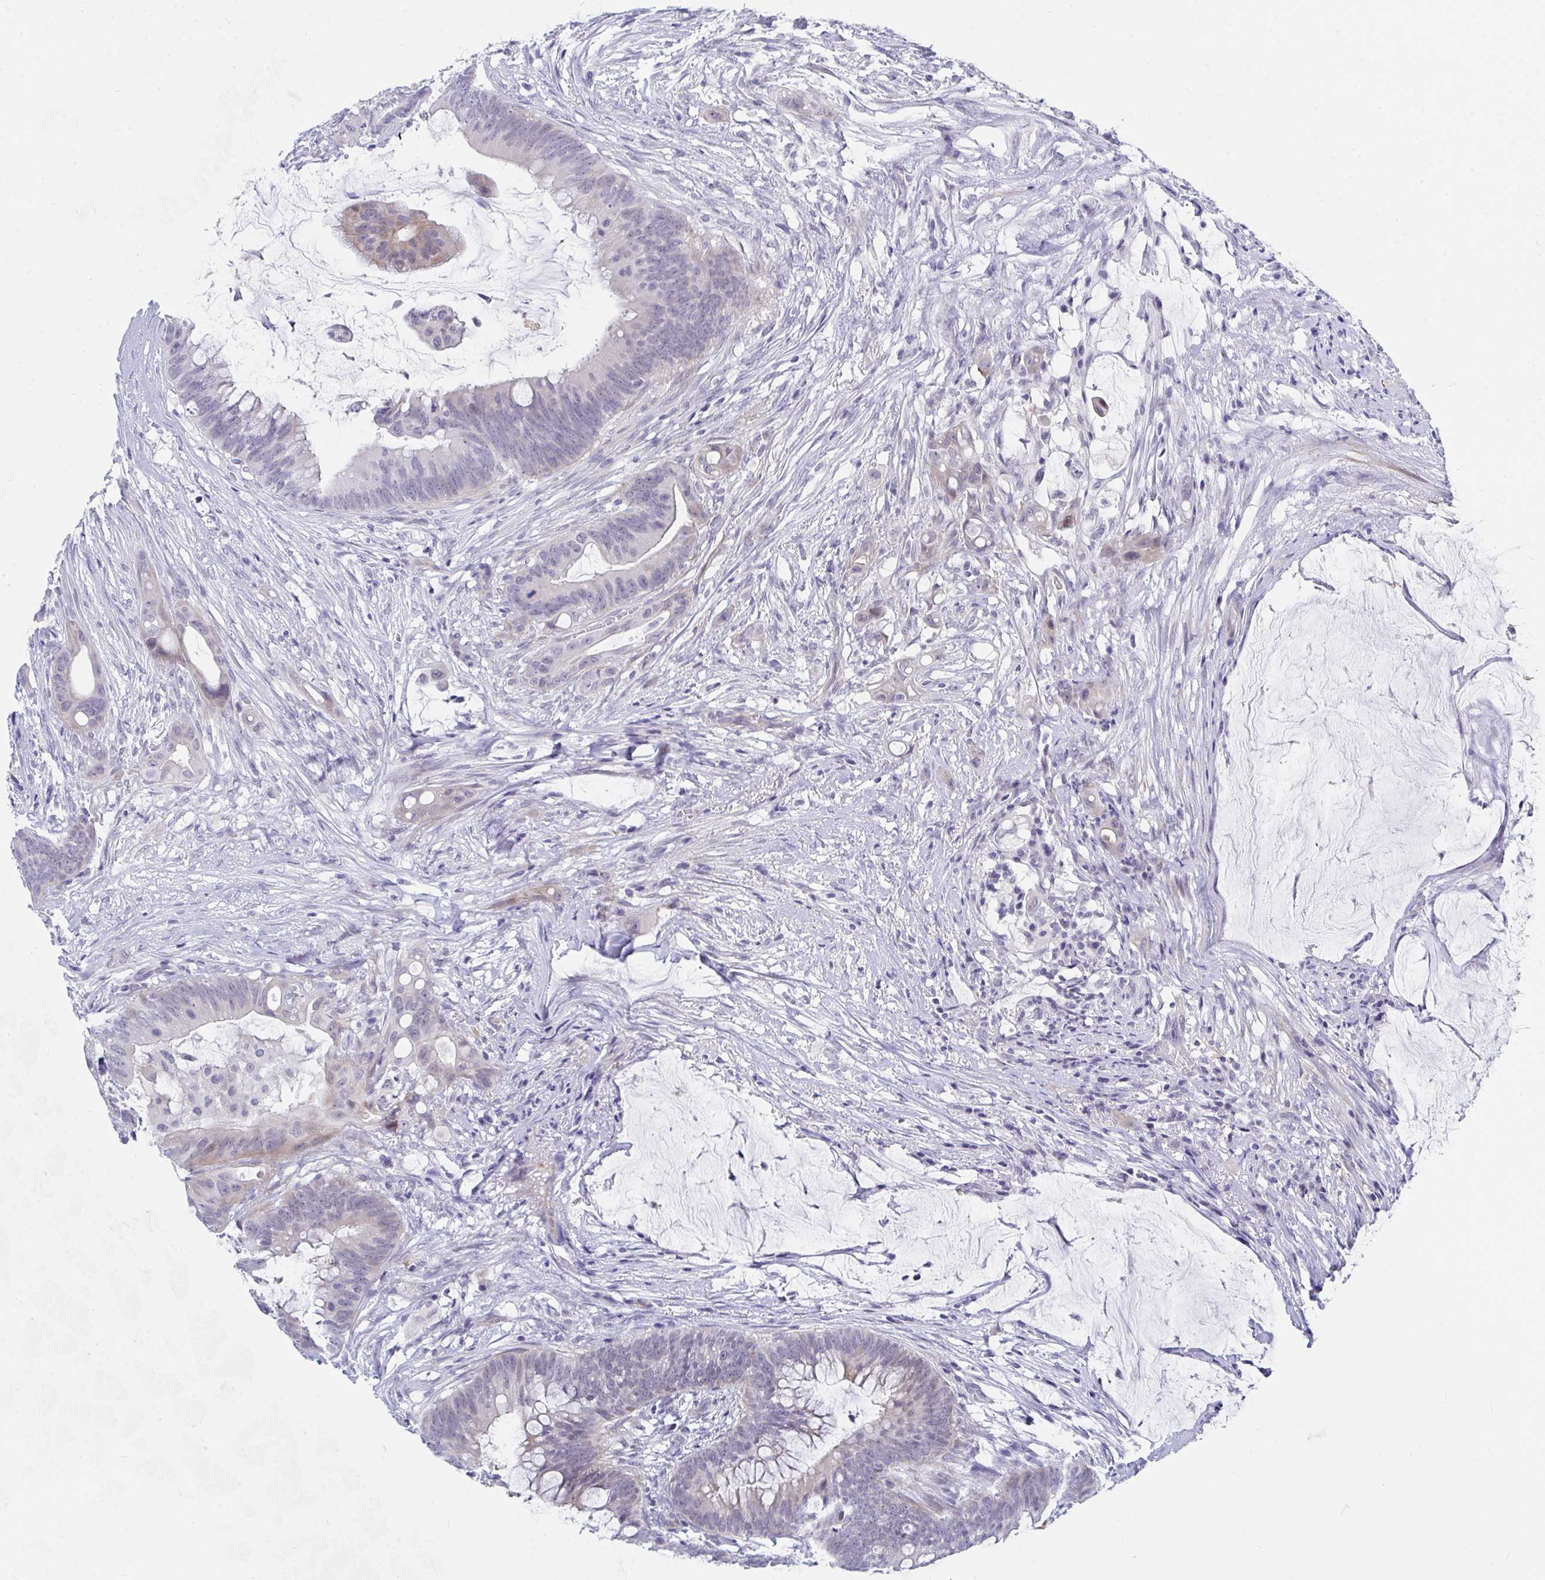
{"staining": {"intensity": "negative", "quantity": "none", "location": "none"}, "tissue": "colorectal cancer", "cell_type": "Tumor cells", "image_type": "cancer", "snomed": [{"axis": "morphology", "description": "Adenocarcinoma, NOS"}, {"axis": "topography", "description": "Colon"}], "caption": "The image demonstrates no staining of tumor cells in adenocarcinoma (colorectal). (DAB (3,3'-diaminobenzidine) immunohistochemistry (IHC), high magnification).", "gene": "DAOA", "patient": {"sex": "male", "age": 62}}